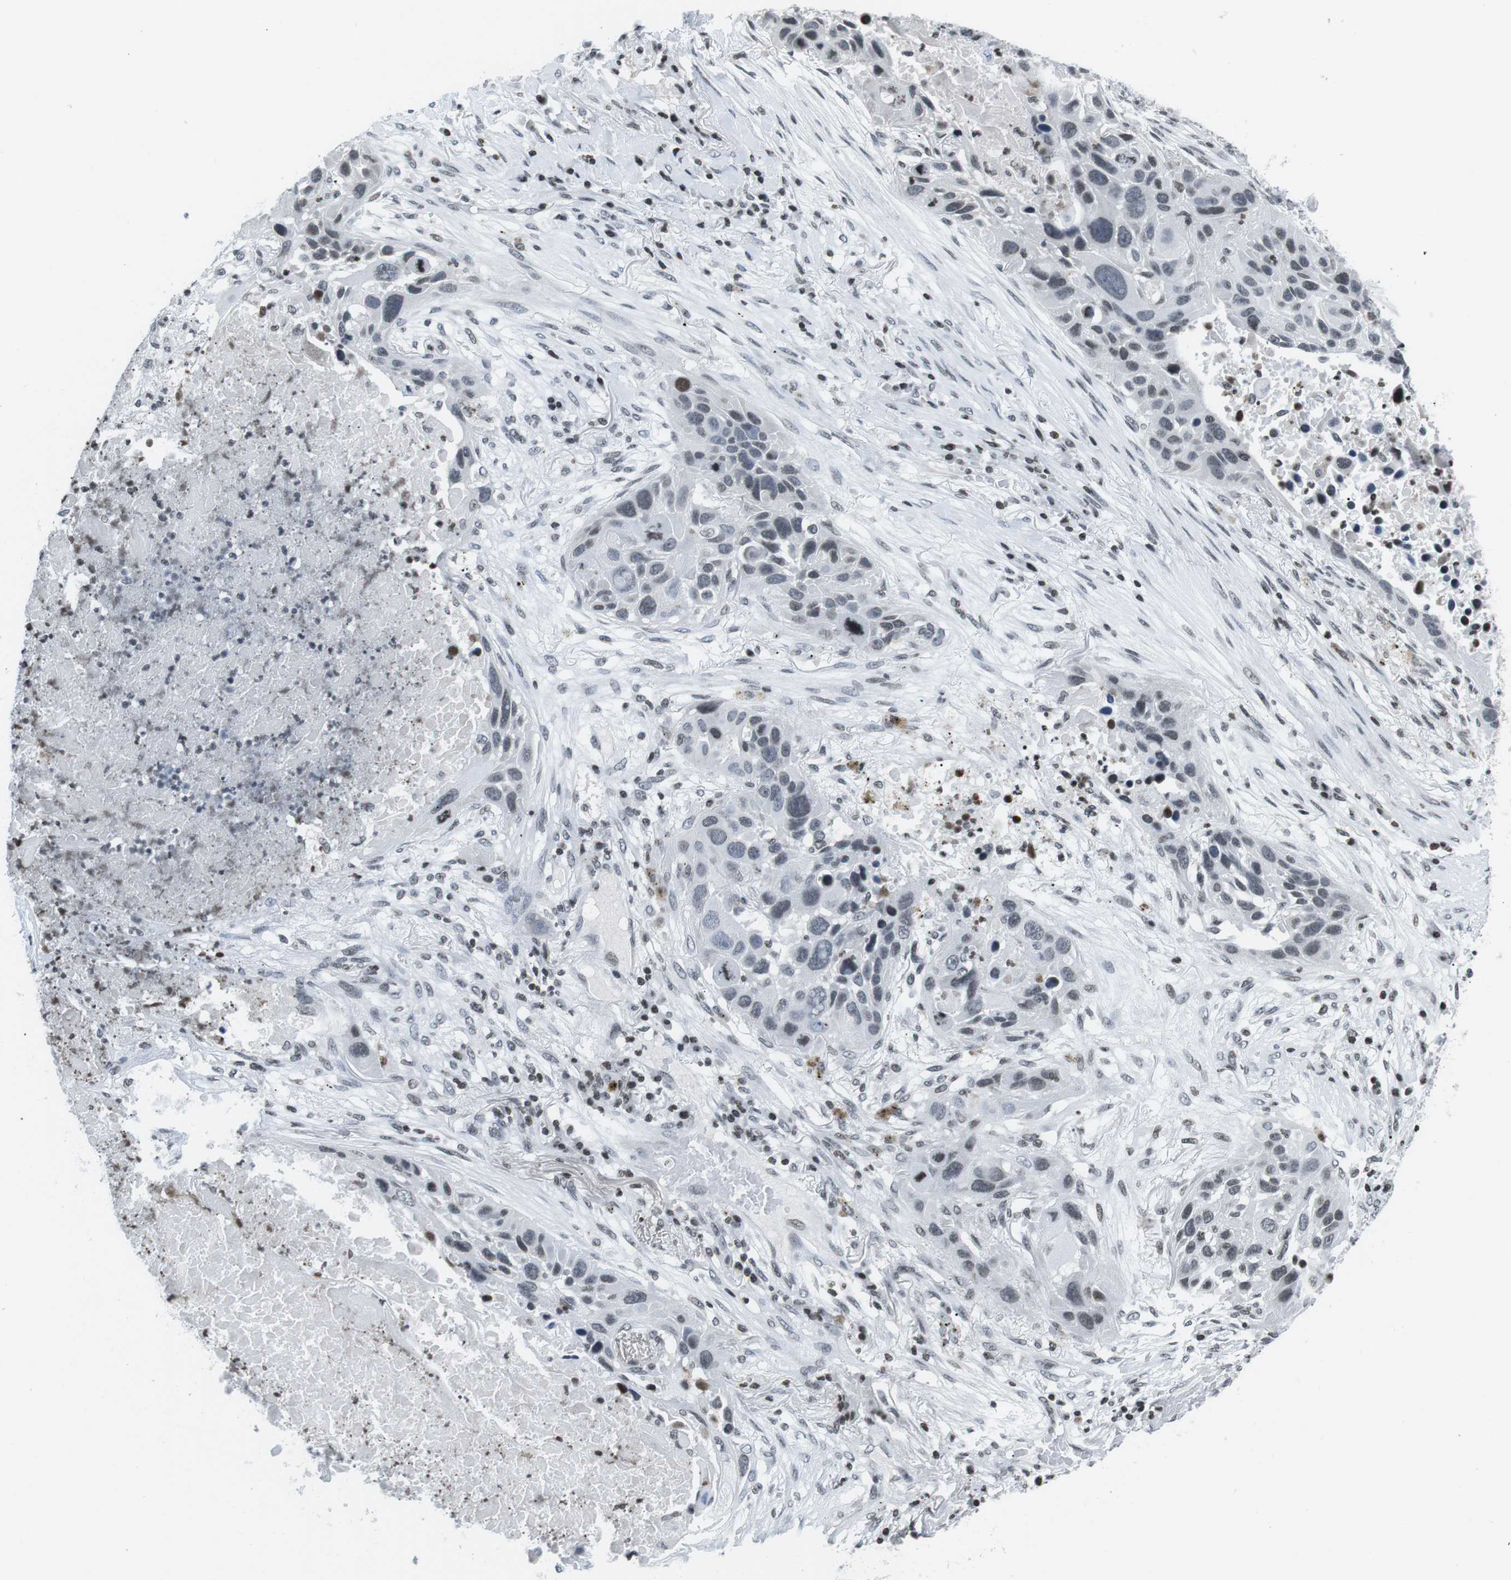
{"staining": {"intensity": "moderate", "quantity": "<25%", "location": "nuclear"}, "tissue": "lung cancer", "cell_type": "Tumor cells", "image_type": "cancer", "snomed": [{"axis": "morphology", "description": "Squamous cell carcinoma, NOS"}, {"axis": "topography", "description": "Lung"}], "caption": "There is low levels of moderate nuclear staining in tumor cells of lung cancer (squamous cell carcinoma), as demonstrated by immunohistochemical staining (brown color).", "gene": "E2F2", "patient": {"sex": "male", "age": 57}}